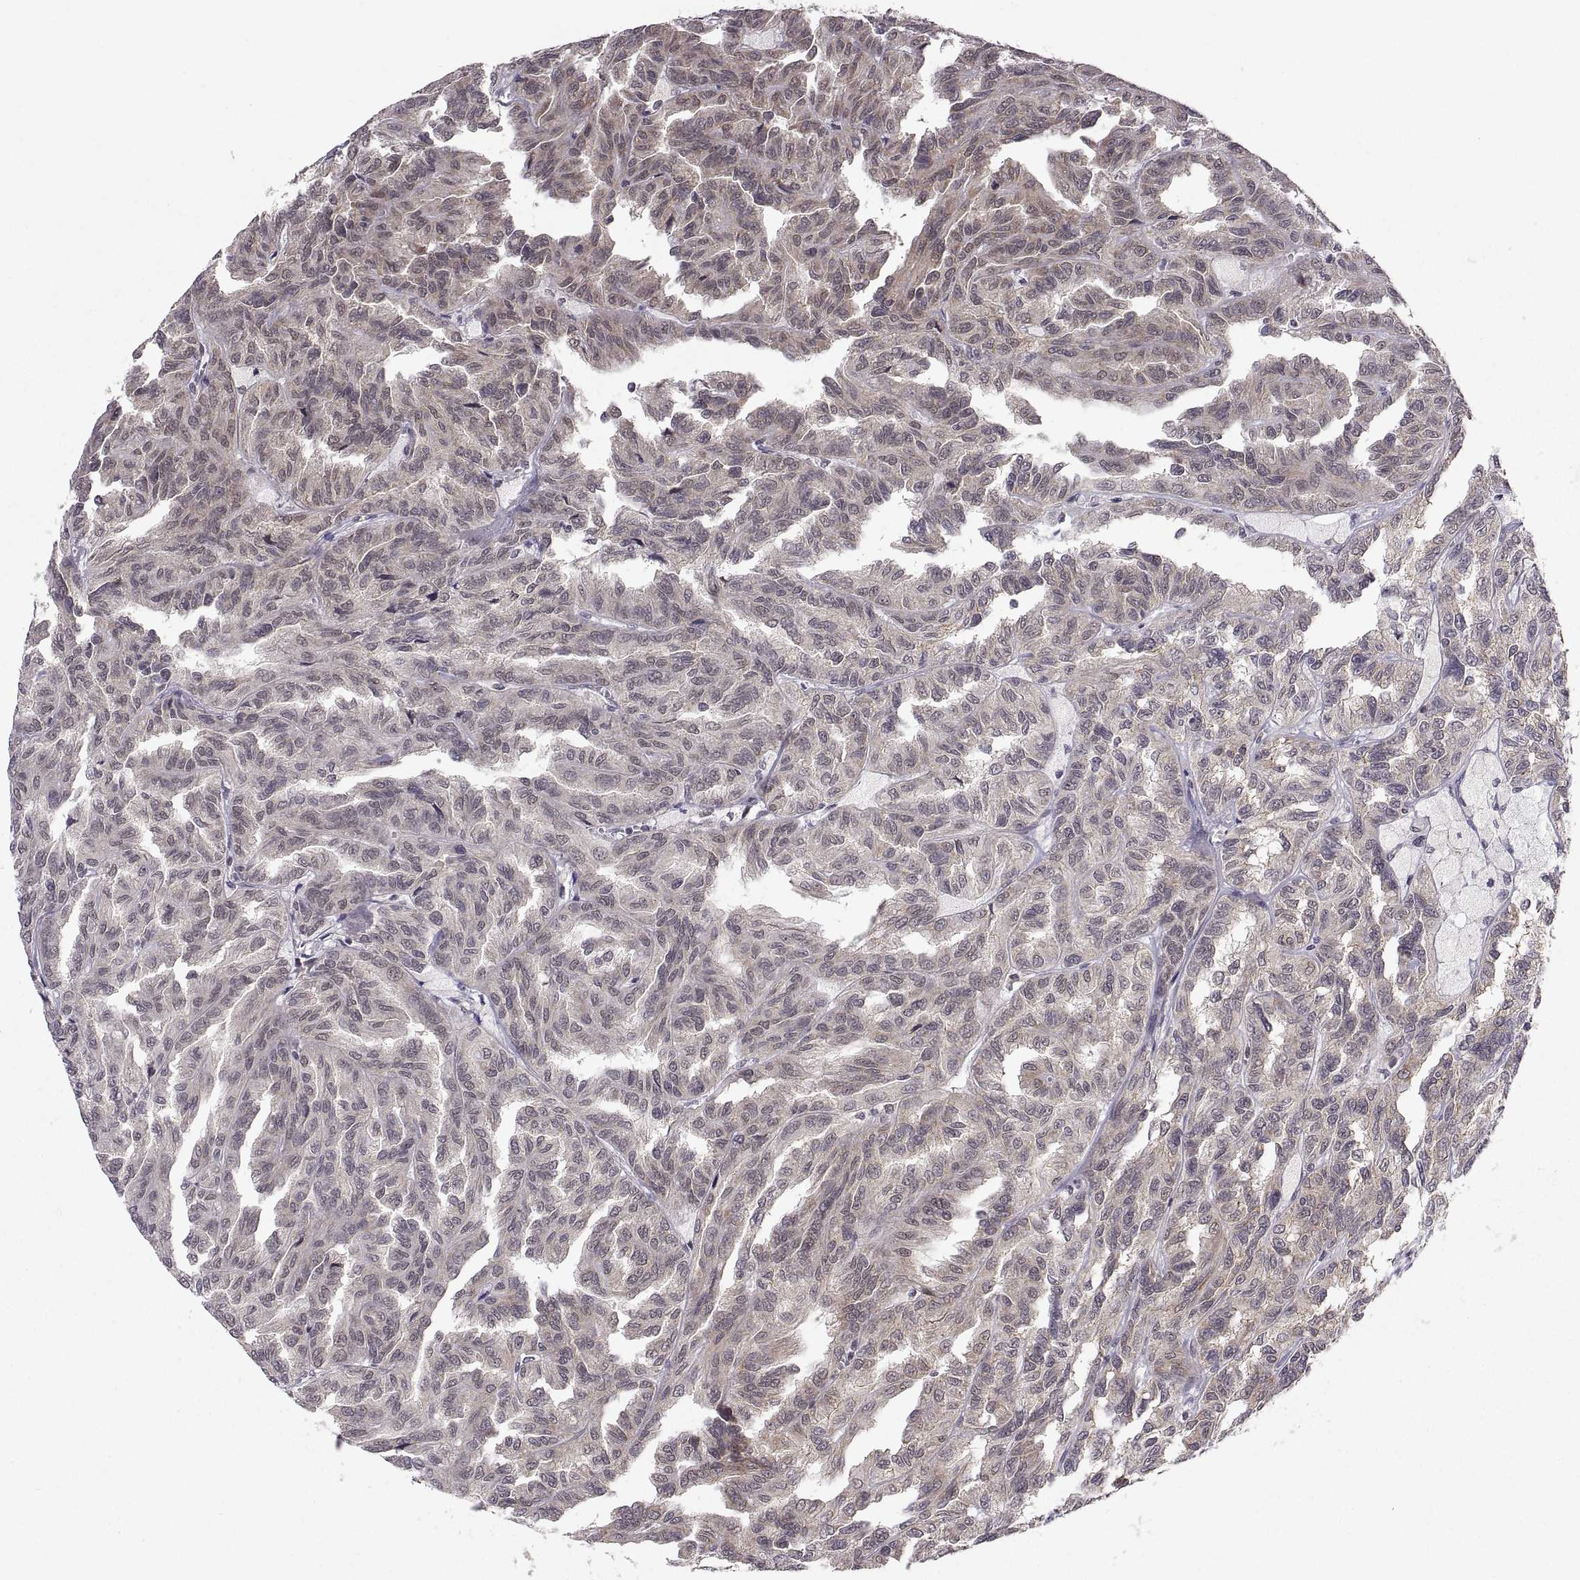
{"staining": {"intensity": "moderate", "quantity": "25%-75%", "location": "cytoplasmic/membranous"}, "tissue": "renal cancer", "cell_type": "Tumor cells", "image_type": "cancer", "snomed": [{"axis": "morphology", "description": "Adenocarcinoma, NOS"}, {"axis": "topography", "description": "Kidney"}], "caption": "Immunohistochemistry (IHC) micrograph of neoplastic tissue: human adenocarcinoma (renal) stained using IHC demonstrates medium levels of moderate protein expression localized specifically in the cytoplasmic/membranous of tumor cells, appearing as a cytoplasmic/membranous brown color.", "gene": "ABL2", "patient": {"sex": "male", "age": 79}}